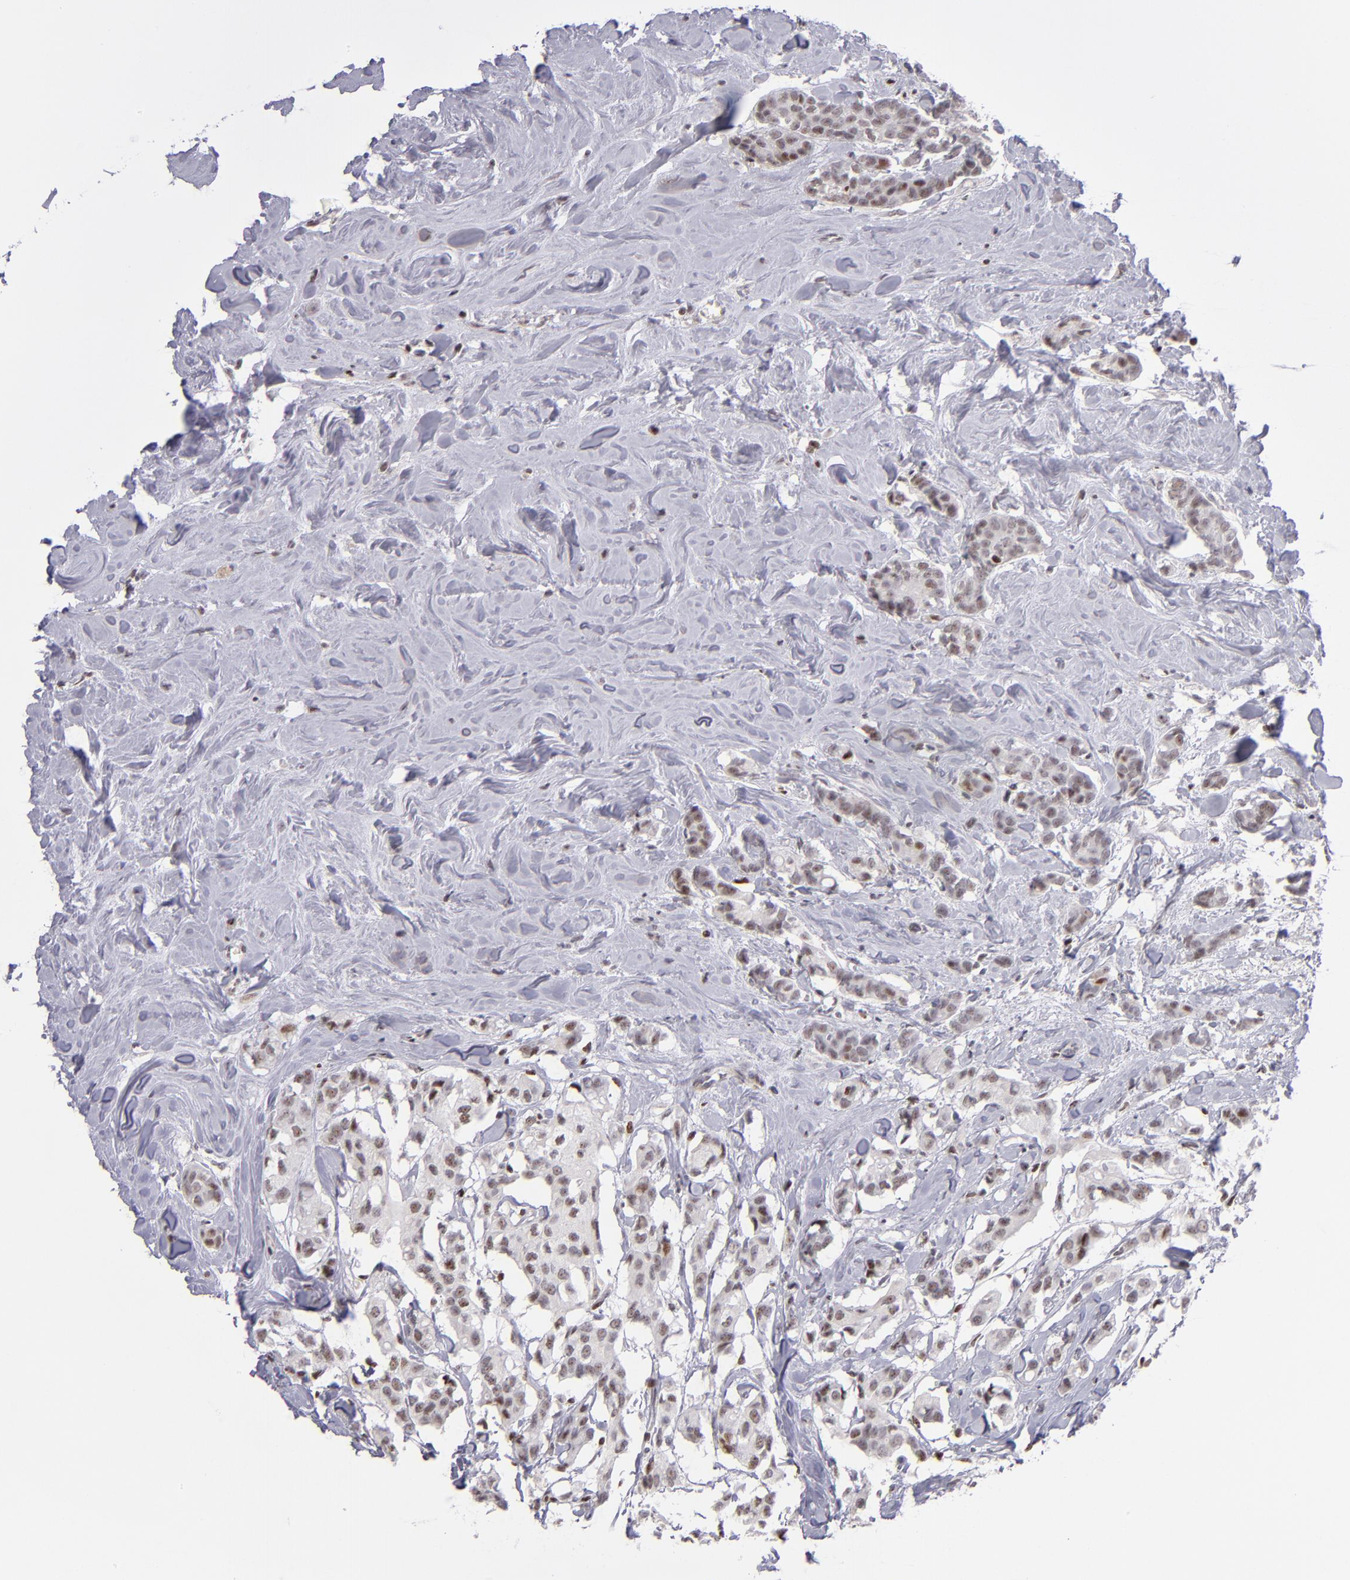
{"staining": {"intensity": "moderate", "quantity": "25%-75%", "location": "nuclear"}, "tissue": "breast cancer", "cell_type": "Tumor cells", "image_type": "cancer", "snomed": [{"axis": "morphology", "description": "Duct carcinoma"}, {"axis": "topography", "description": "Breast"}], "caption": "Immunohistochemistry of breast cancer (intraductal carcinoma) displays medium levels of moderate nuclear expression in approximately 25%-75% of tumor cells.", "gene": "POLA1", "patient": {"sex": "female", "age": 84}}